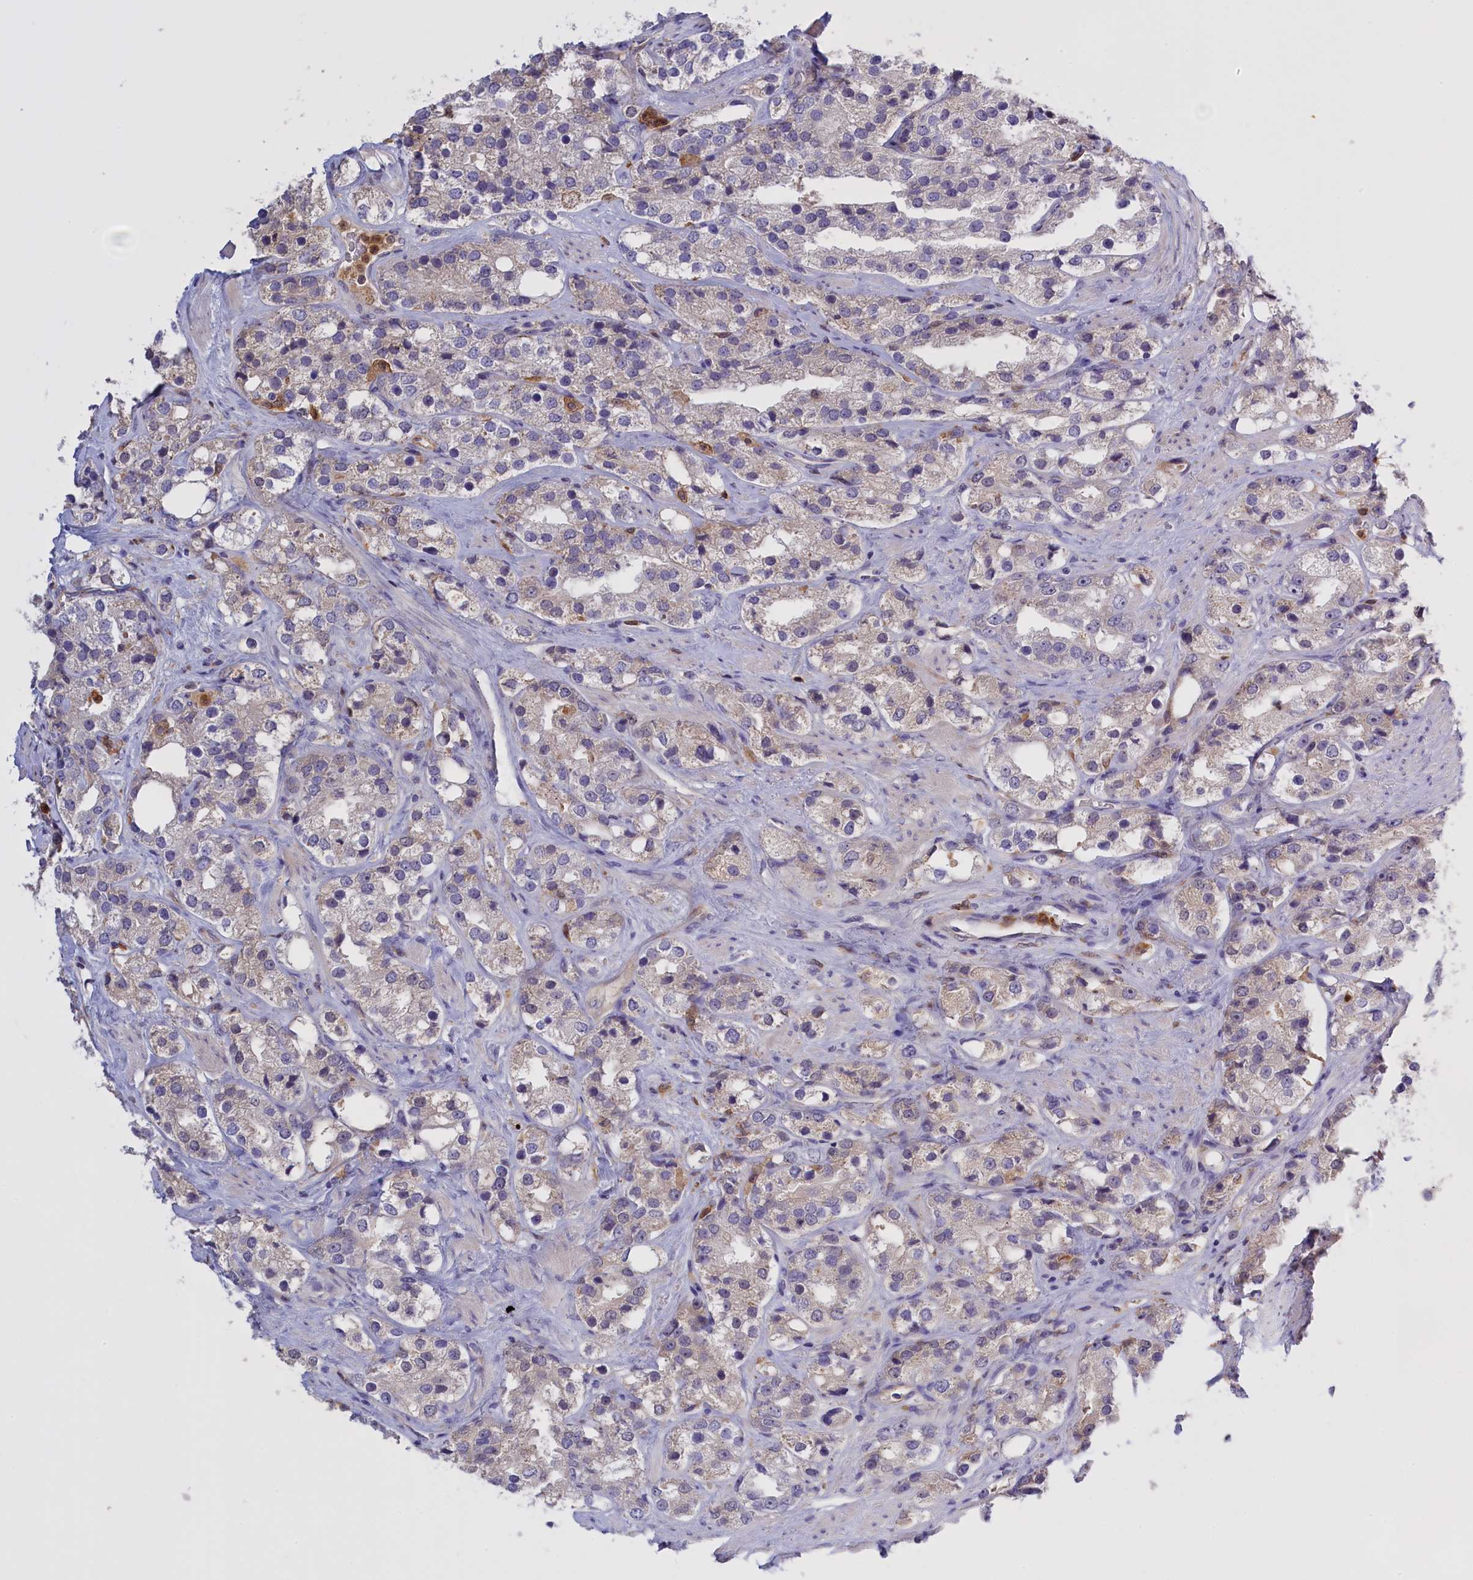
{"staining": {"intensity": "negative", "quantity": "none", "location": "none"}, "tissue": "prostate cancer", "cell_type": "Tumor cells", "image_type": "cancer", "snomed": [{"axis": "morphology", "description": "Adenocarcinoma, NOS"}, {"axis": "topography", "description": "Prostate"}], "caption": "Immunohistochemical staining of human prostate adenocarcinoma shows no significant positivity in tumor cells.", "gene": "FAM149B1", "patient": {"sex": "male", "age": 79}}